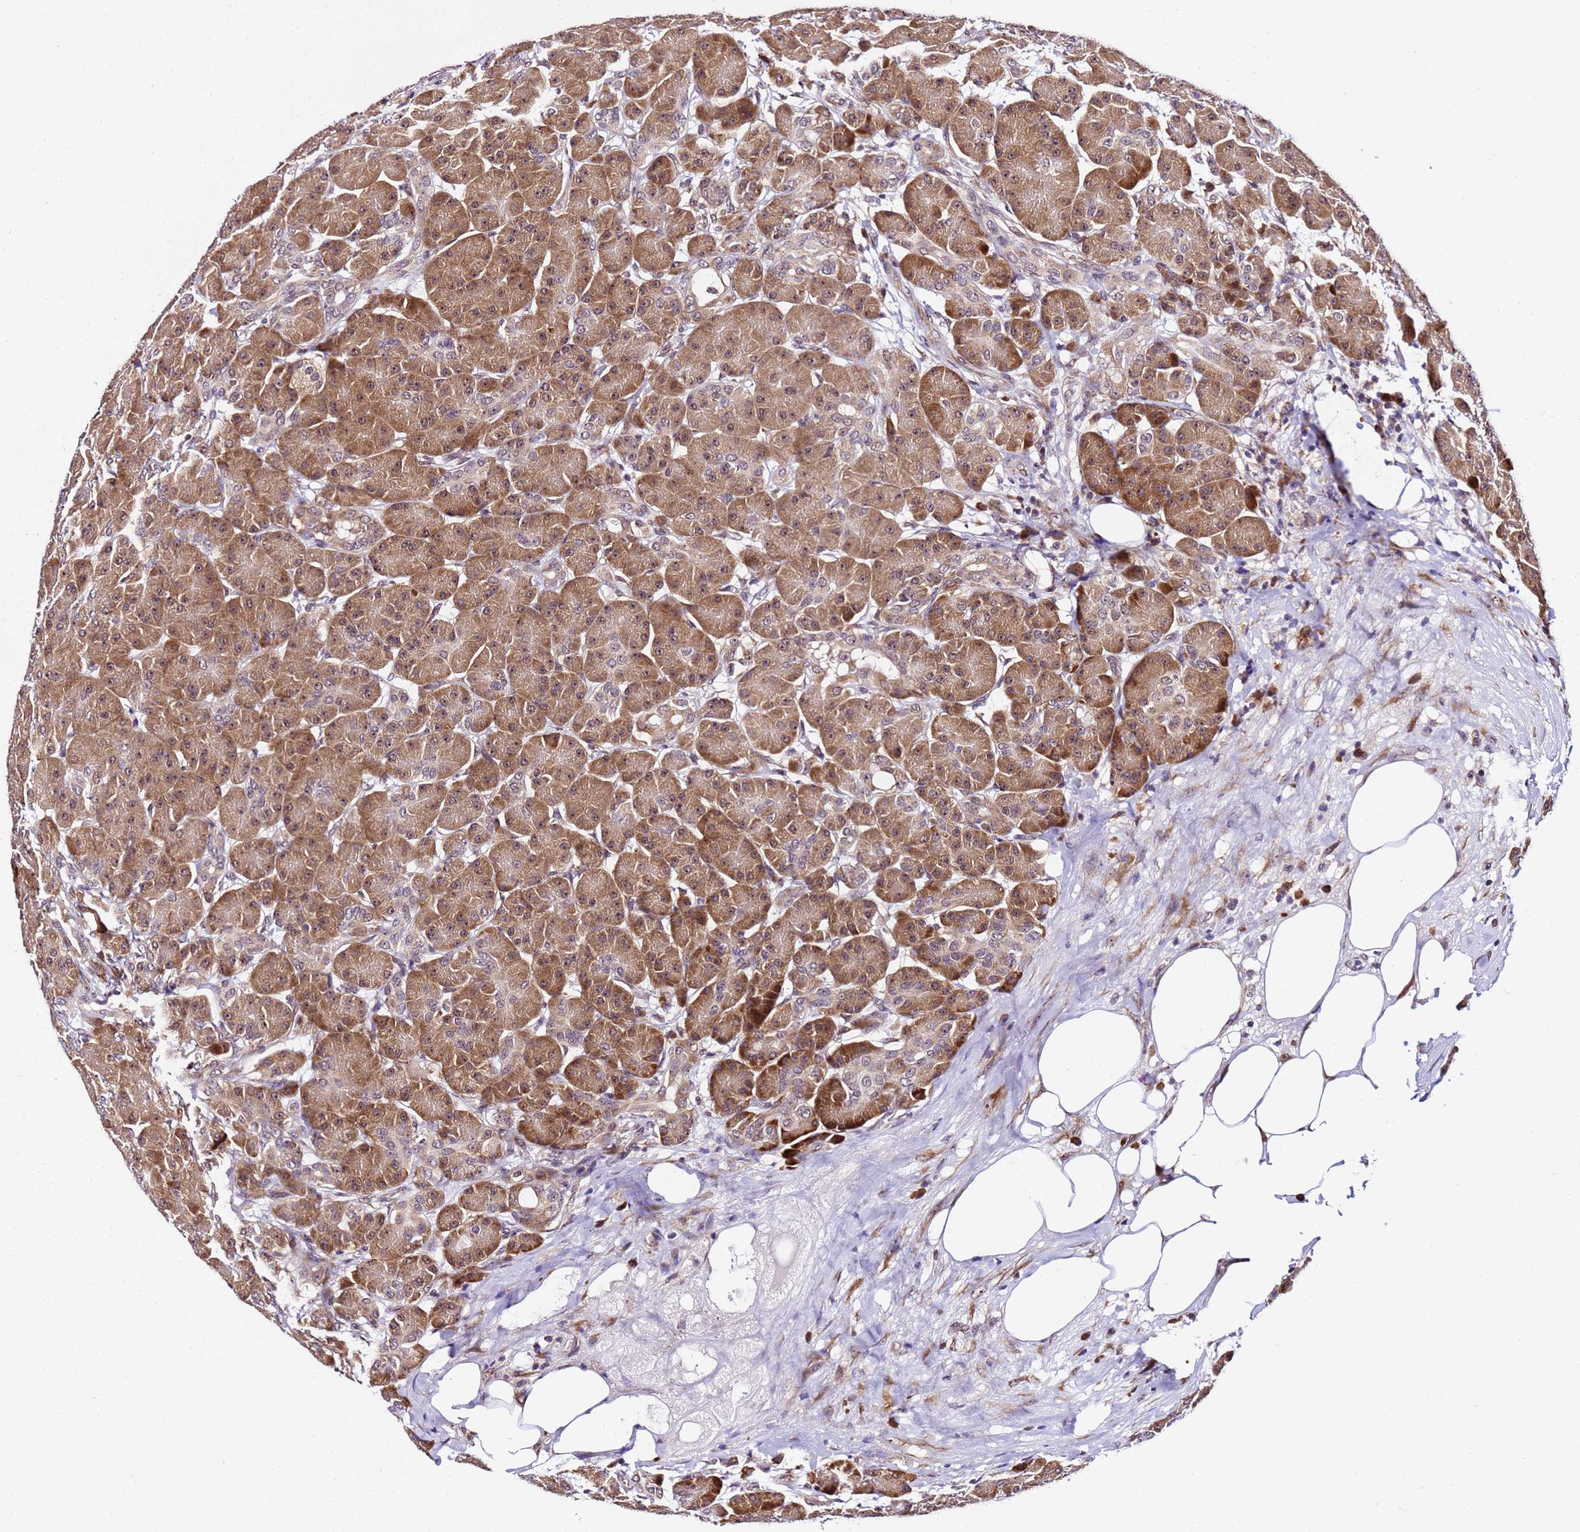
{"staining": {"intensity": "strong", "quantity": "25%-75%", "location": "cytoplasmic/membranous,nuclear"}, "tissue": "pancreas", "cell_type": "Exocrine glandular cells", "image_type": "normal", "snomed": [{"axis": "morphology", "description": "Normal tissue, NOS"}, {"axis": "topography", "description": "Pancreas"}], "caption": "Immunohistochemistry (IHC) of normal pancreas displays high levels of strong cytoplasmic/membranous,nuclear expression in about 25%-75% of exocrine glandular cells.", "gene": "SLX4IP", "patient": {"sex": "male", "age": 63}}